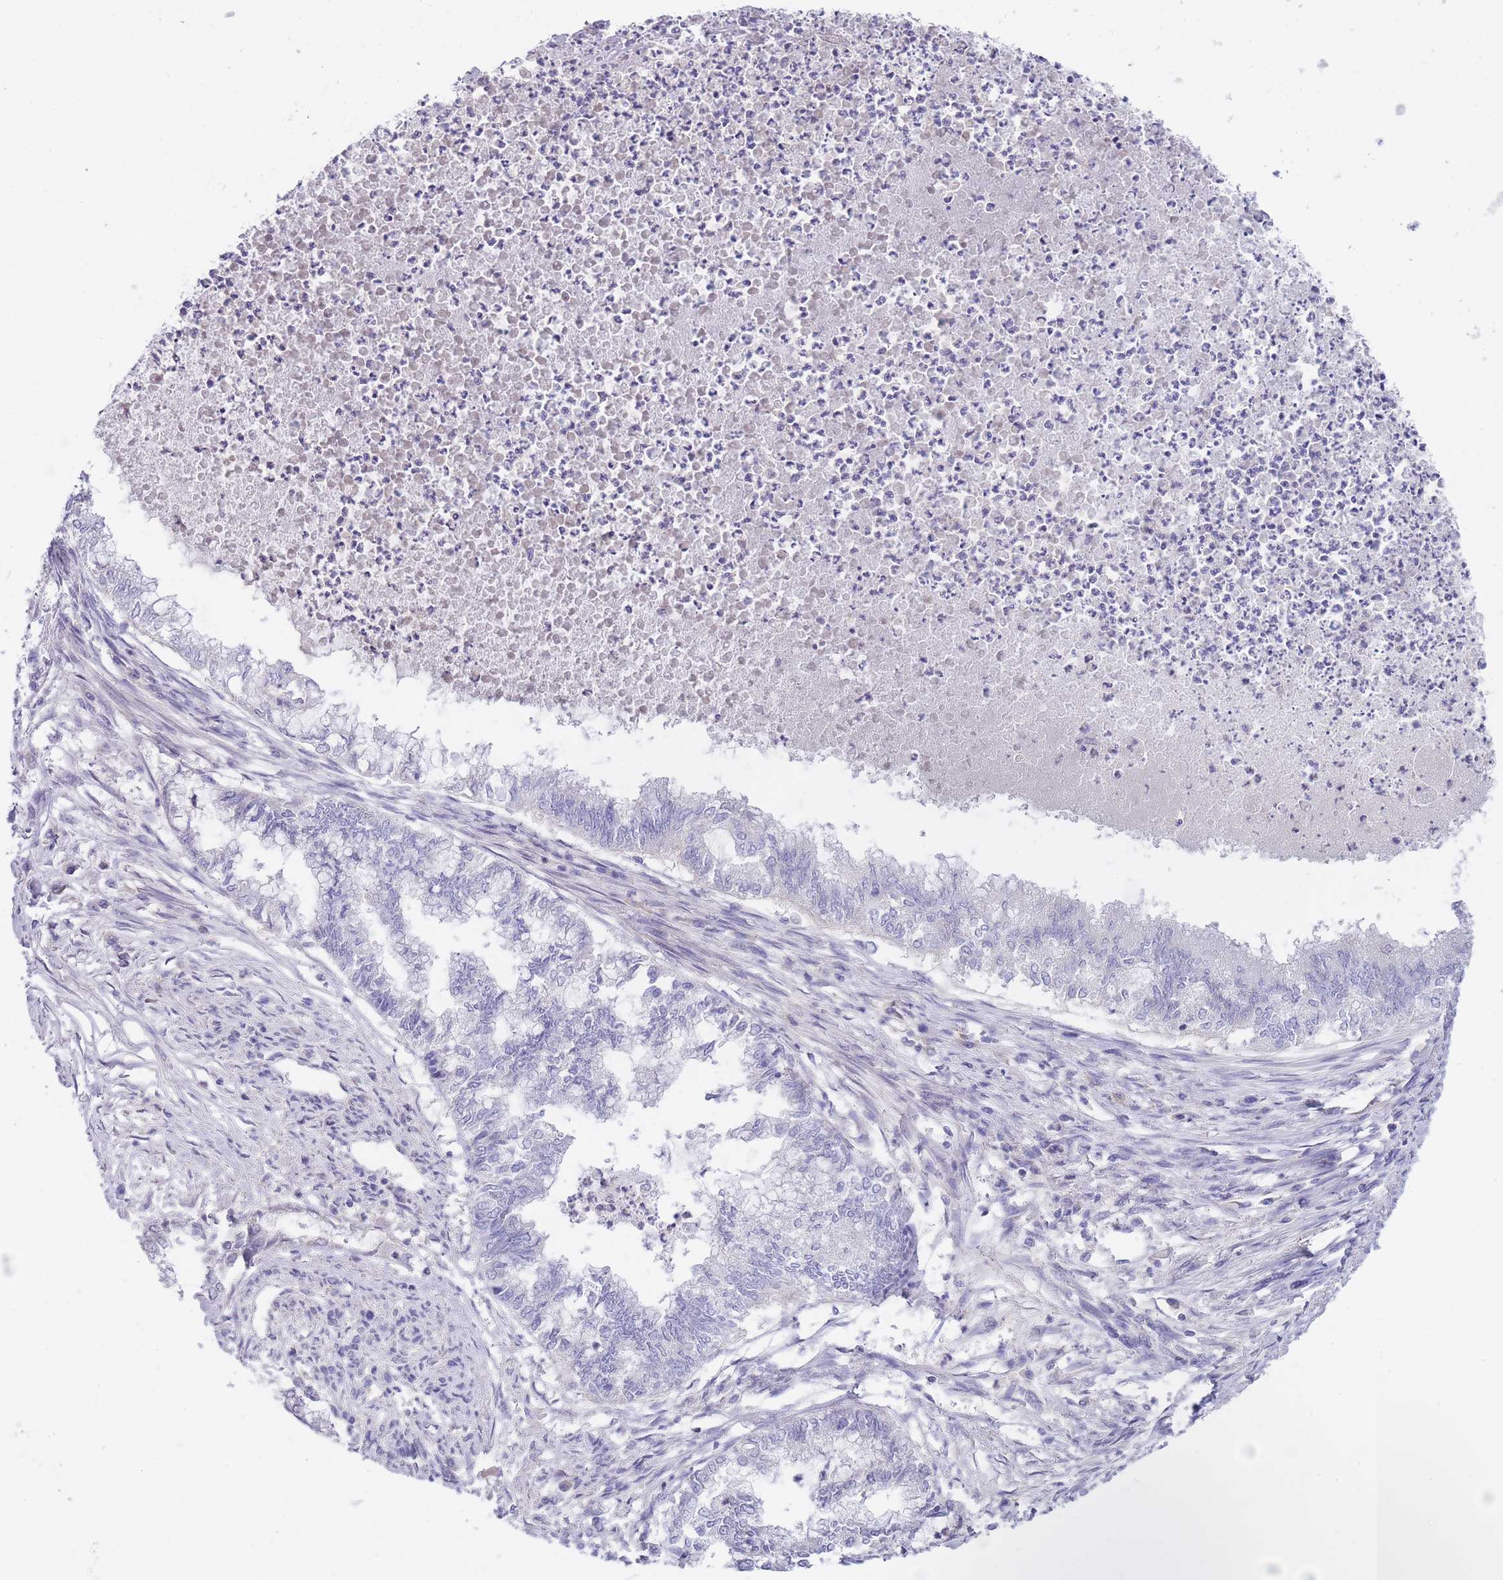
{"staining": {"intensity": "negative", "quantity": "none", "location": "none"}, "tissue": "endometrial cancer", "cell_type": "Tumor cells", "image_type": "cancer", "snomed": [{"axis": "morphology", "description": "Adenocarcinoma, NOS"}, {"axis": "topography", "description": "Endometrium"}], "caption": "High magnification brightfield microscopy of adenocarcinoma (endometrial) stained with DAB (brown) and counterstained with hematoxylin (blue): tumor cells show no significant expression.", "gene": "PRR23B", "patient": {"sex": "female", "age": 79}}